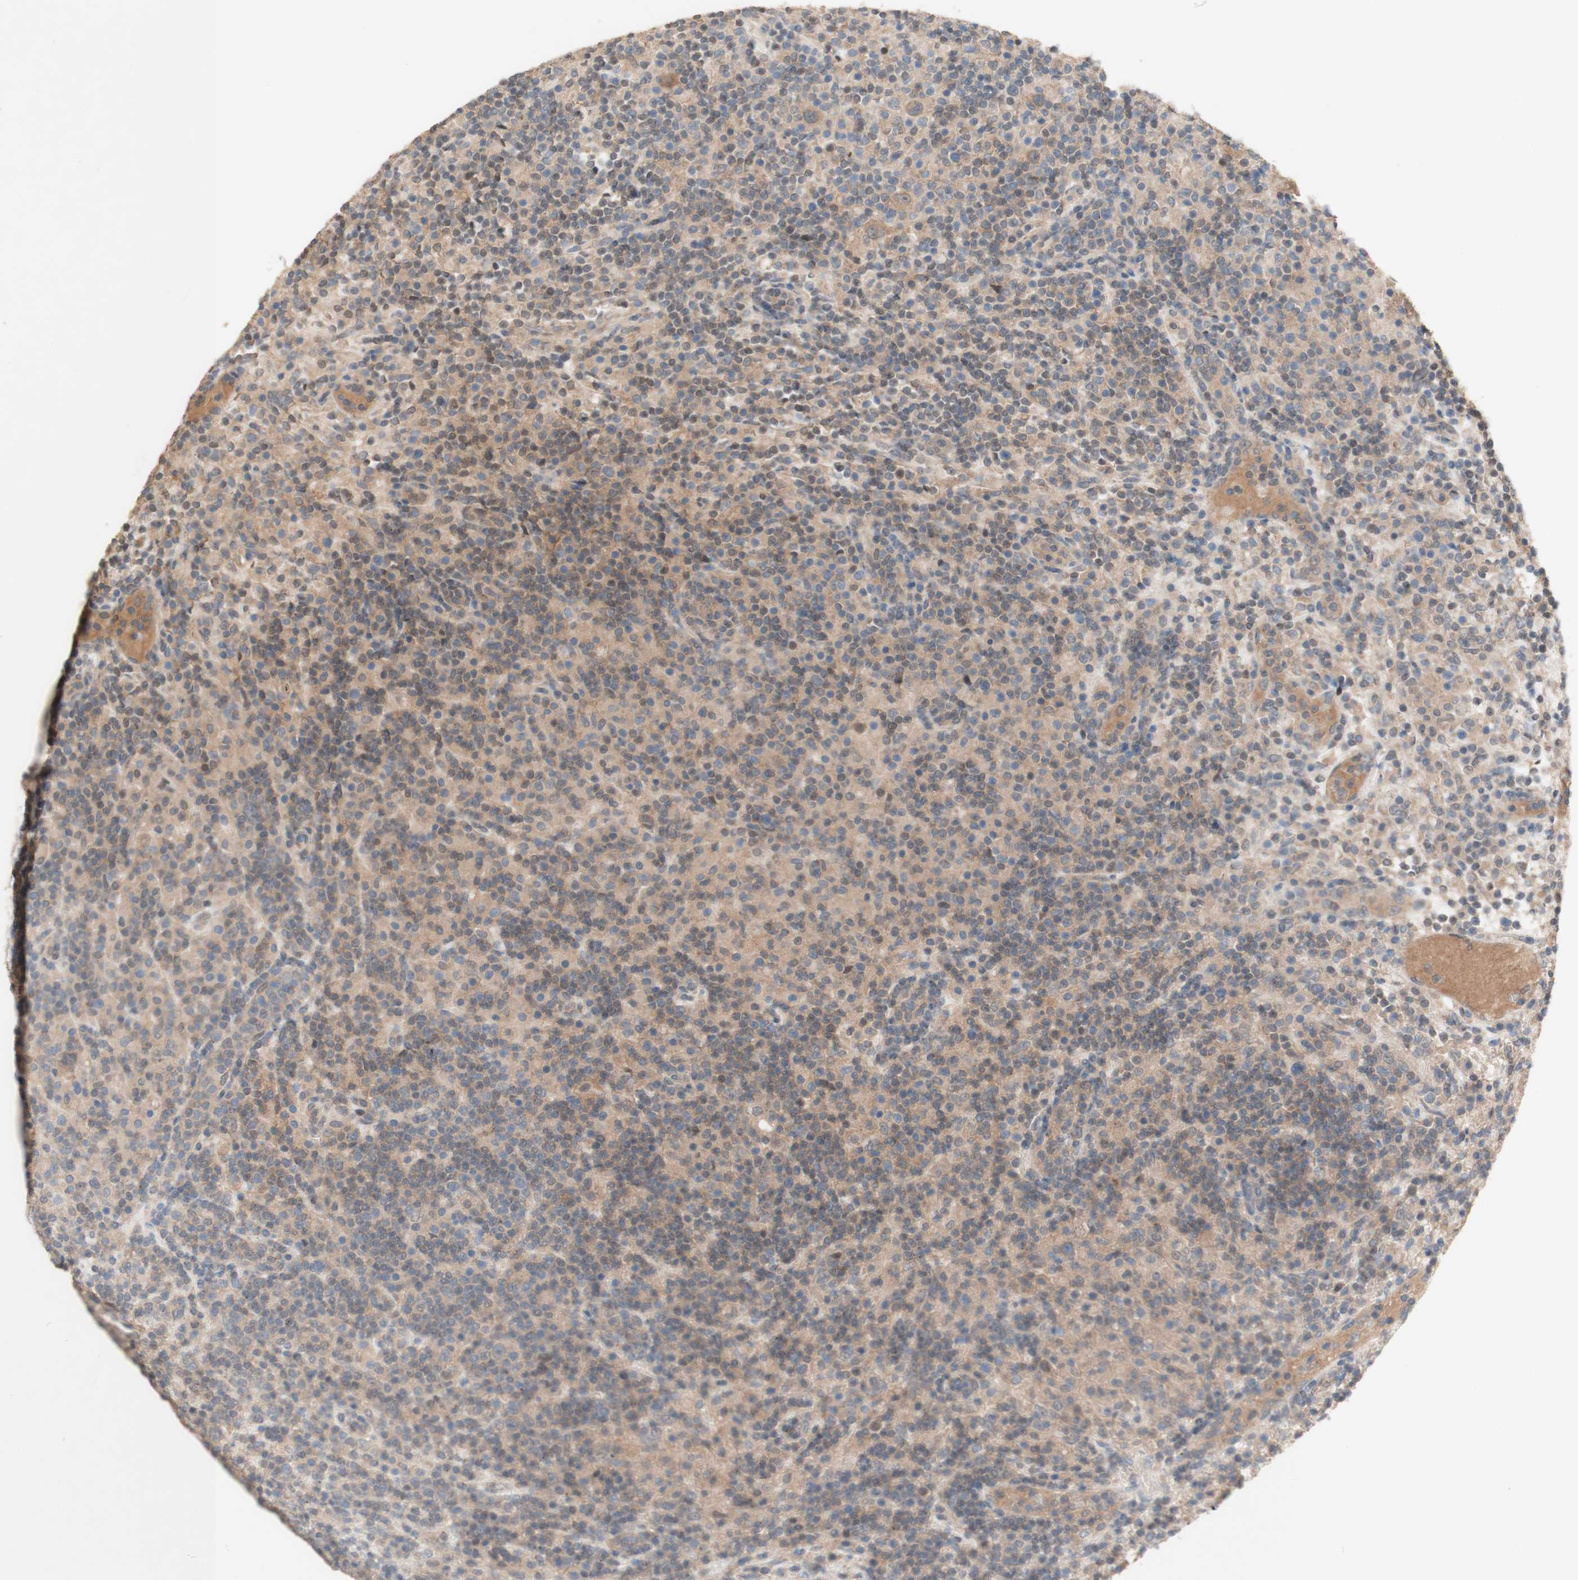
{"staining": {"intensity": "weak", "quantity": ">75%", "location": "cytoplasmic/membranous"}, "tissue": "lymphoma", "cell_type": "Tumor cells", "image_type": "cancer", "snomed": [{"axis": "morphology", "description": "Hodgkin's disease, NOS"}, {"axis": "topography", "description": "Lymph node"}], "caption": "An immunohistochemistry image of tumor tissue is shown. Protein staining in brown highlights weak cytoplasmic/membranous positivity in lymphoma within tumor cells. (Stains: DAB in brown, nuclei in blue, Microscopy: brightfield microscopy at high magnification).", "gene": "PEX2", "patient": {"sex": "male", "age": 70}}